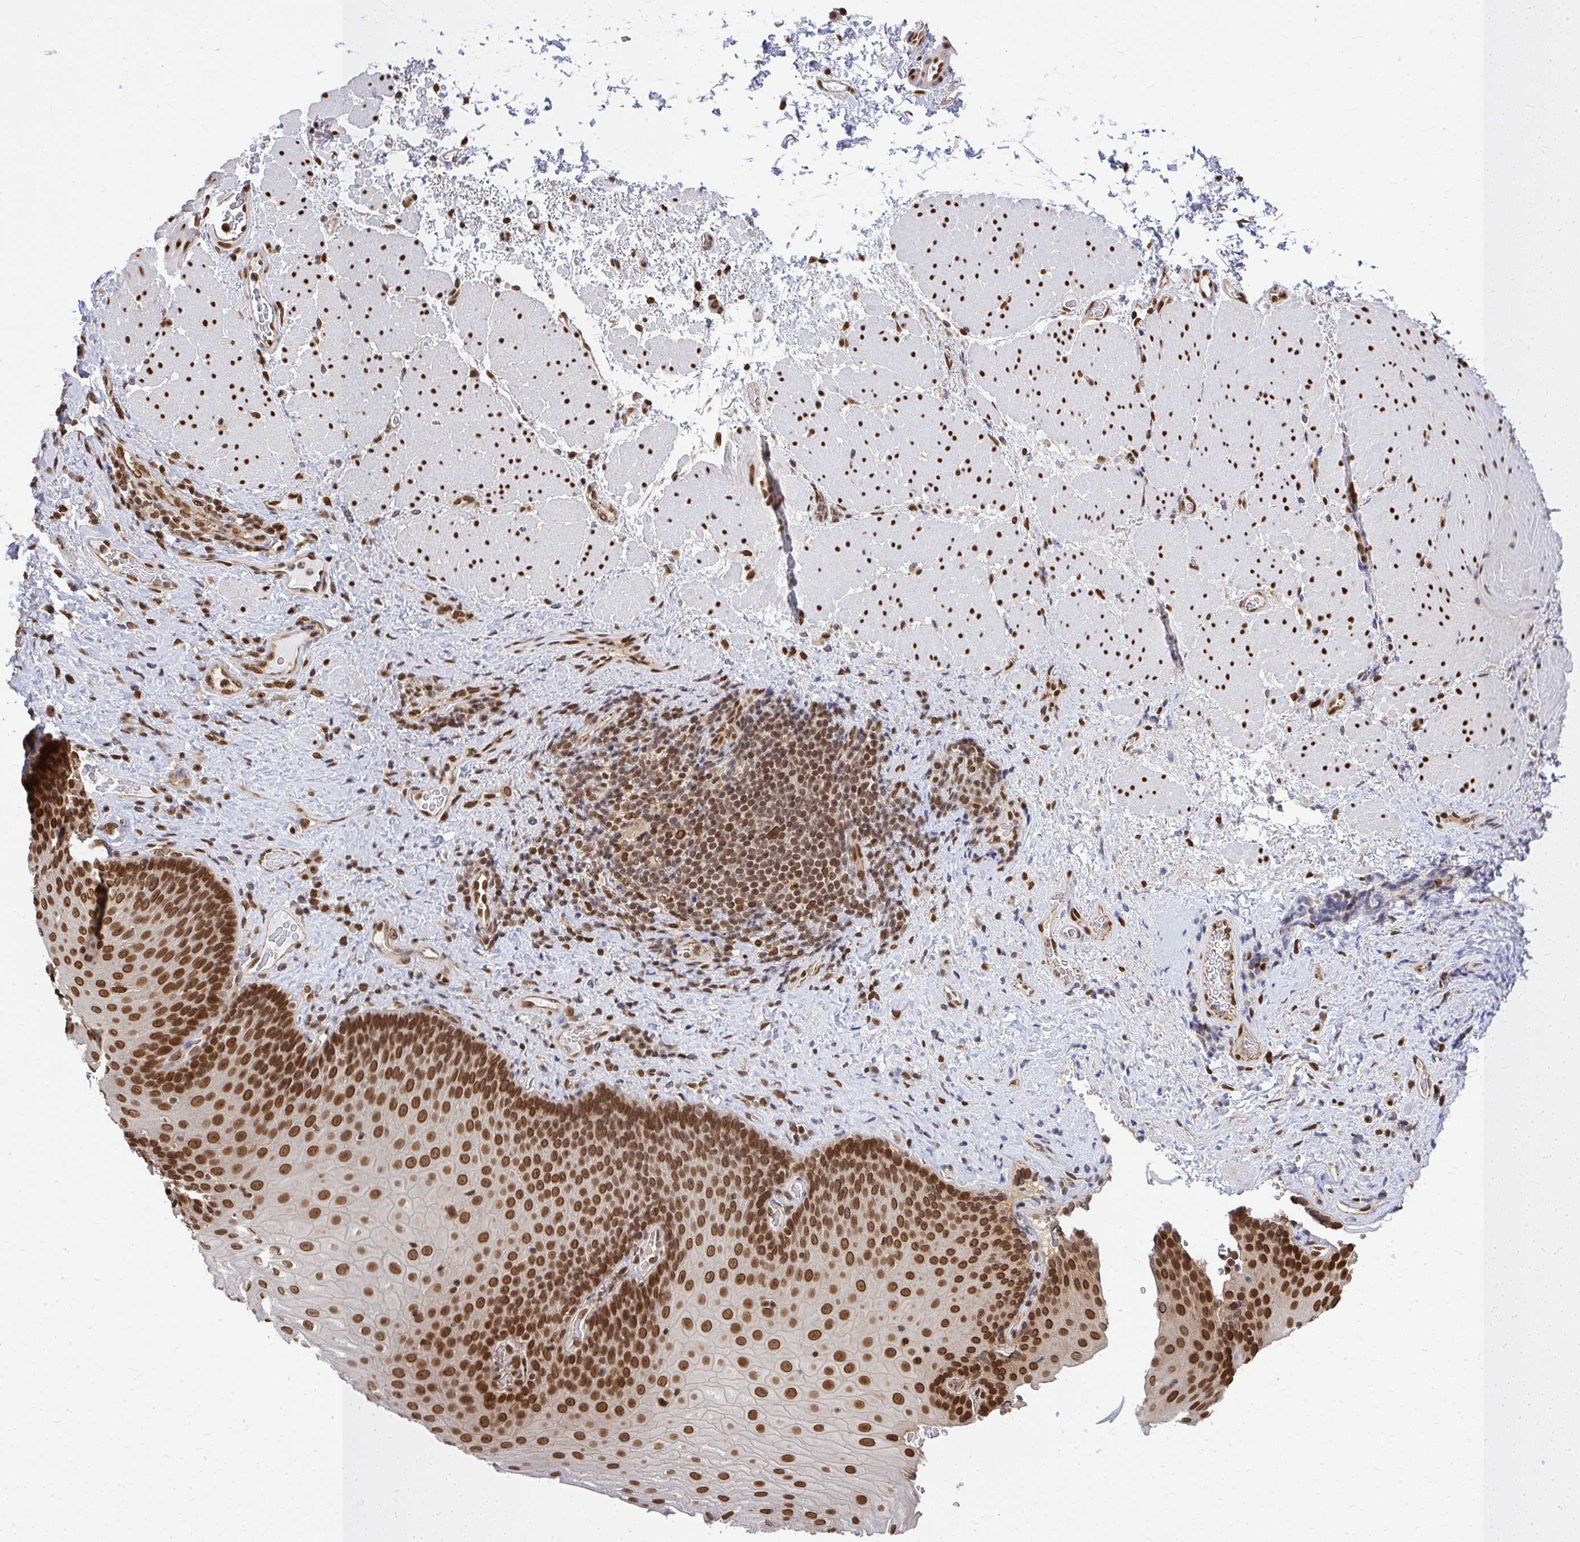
{"staining": {"intensity": "strong", "quantity": ">75%", "location": "cytoplasmic/membranous,nuclear"}, "tissue": "esophagus", "cell_type": "Squamous epithelial cells", "image_type": "normal", "snomed": [{"axis": "morphology", "description": "Normal tissue, NOS"}, {"axis": "topography", "description": "Esophagus"}], "caption": "Squamous epithelial cells demonstrate strong cytoplasmic/membranous,nuclear positivity in about >75% of cells in benign esophagus.", "gene": "XPO1", "patient": {"sex": "male", "age": 62}}